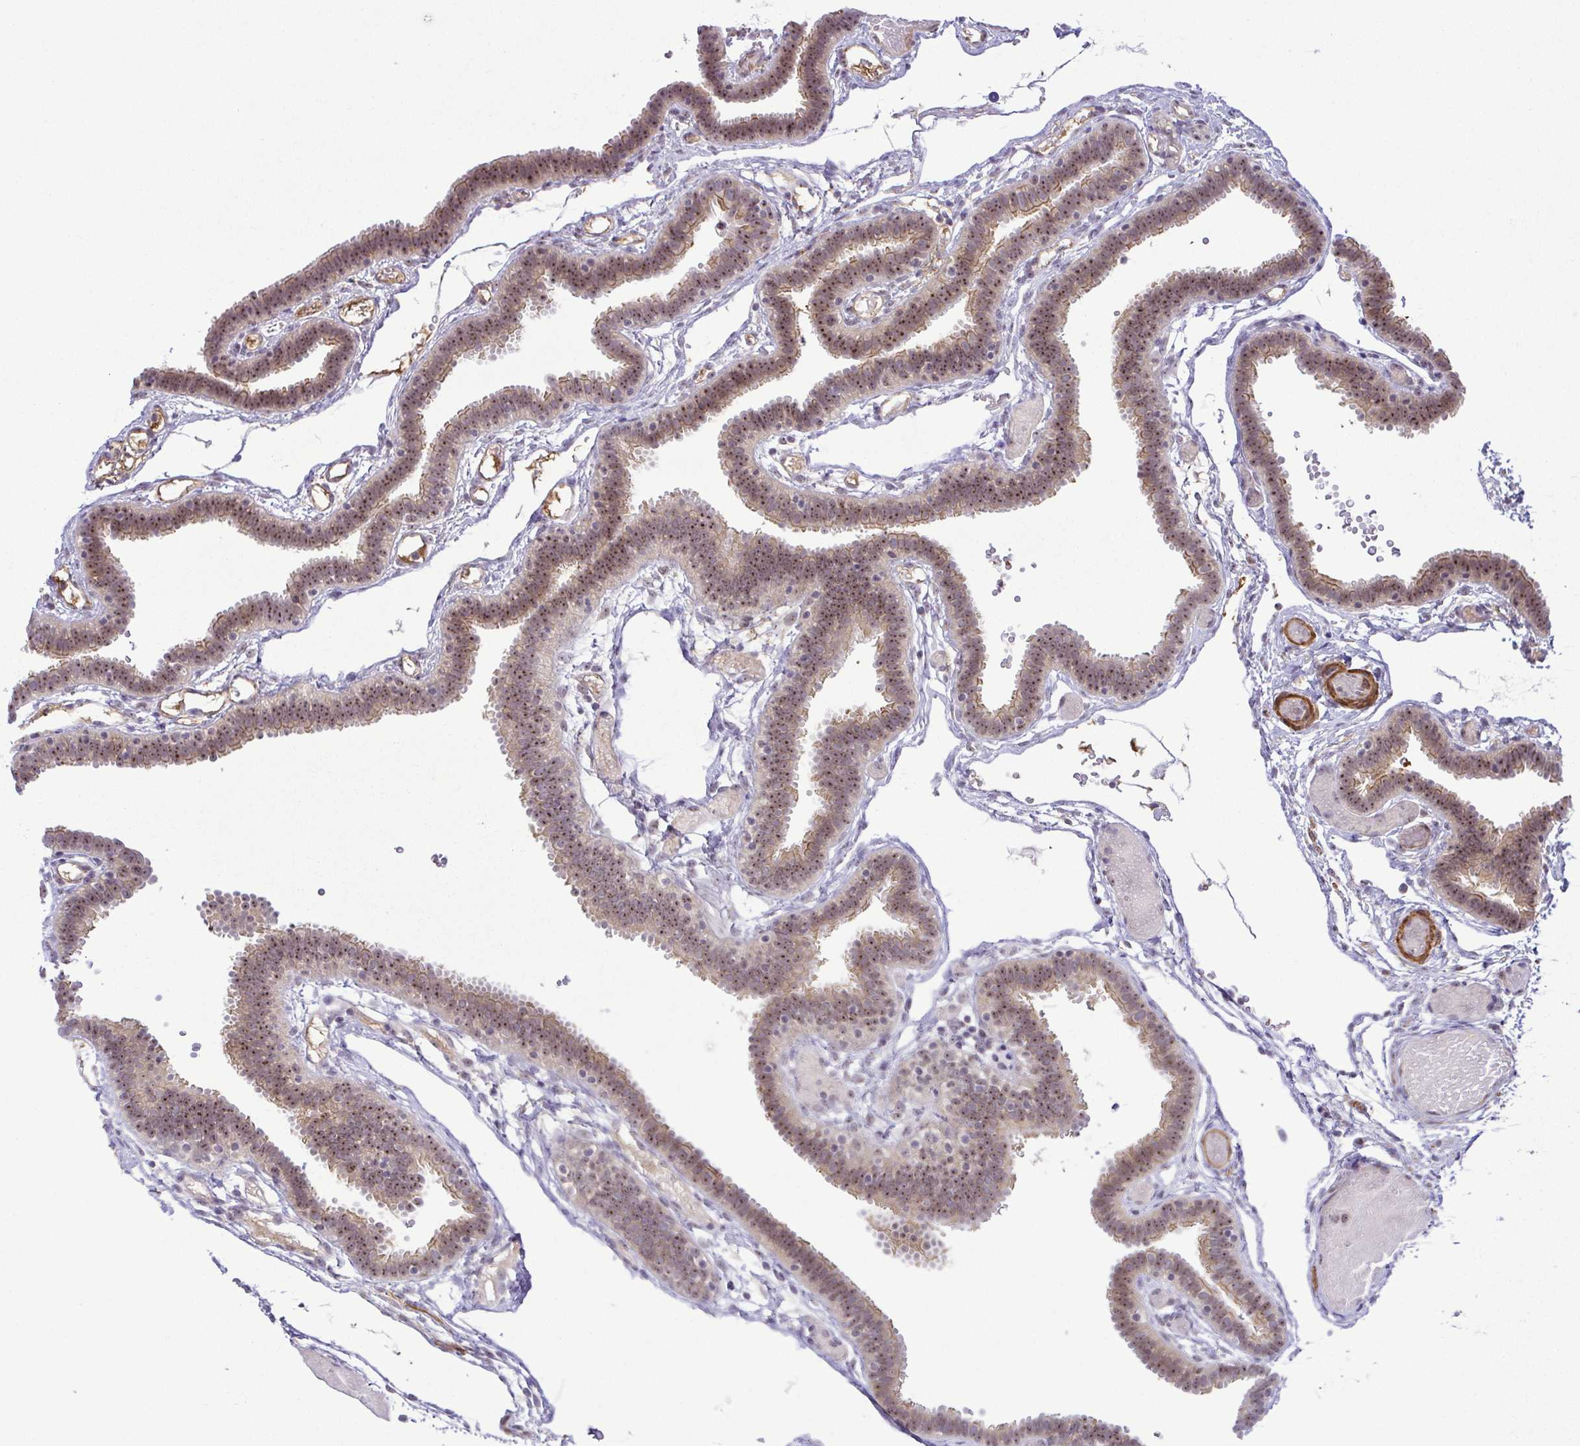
{"staining": {"intensity": "moderate", "quantity": "25%-75%", "location": "cytoplasmic/membranous,nuclear"}, "tissue": "fallopian tube", "cell_type": "Glandular cells", "image_type": "normal", "snomed": [{"axis": "morphology", "description": "Normal tissue, NOS"}, {"axis": "topography", "description": "Fallopian tube"}], "caption": "Fallopian tube stained with DAB immunohistochemistry reveals medium levels of moderate cytoplasmic/membranous,nuclear positivity in about 25%-75% of glandular cells.", "gene": "RSL24D1", "patient": {"sex": "female", "age": 37}}